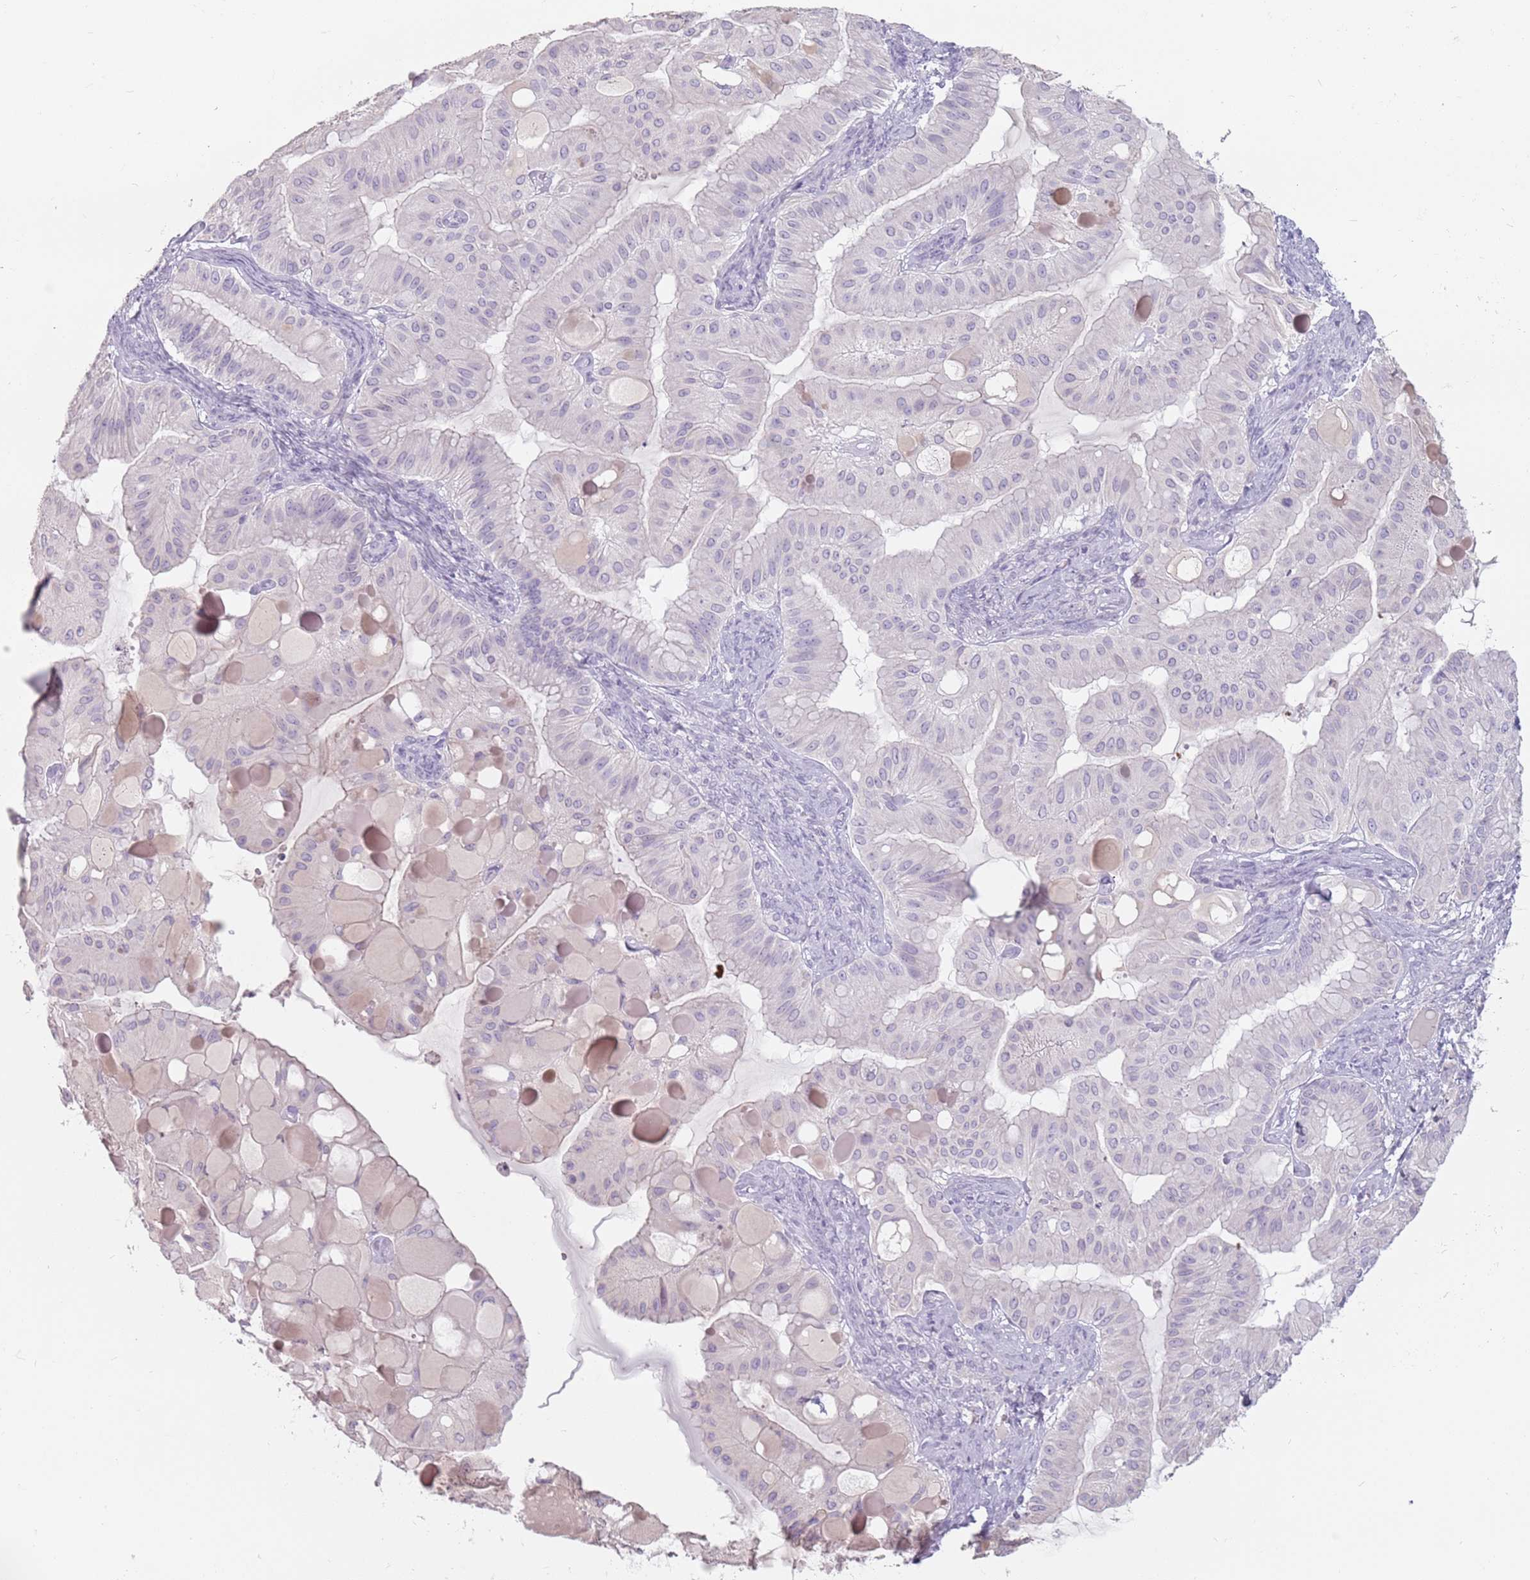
{"staining": {"intensity": "negative", "quantity": "none", "location": "none"}, "tissue": "ovarian cancer", "cell_type": "Tumor cells", "image_type": "cancer", "snomed": [{"axis": "morphology", "description": "Cystadenocarcinoma, mucinous, NOS"}, {"axis": "topography", "description": "Ovary"}], "caption": "A histopathology image of human ovarian cancer is negative for staining in tumor cells.", "gene": "CEP19", "patient": {"sex": "female", "age": 61}}